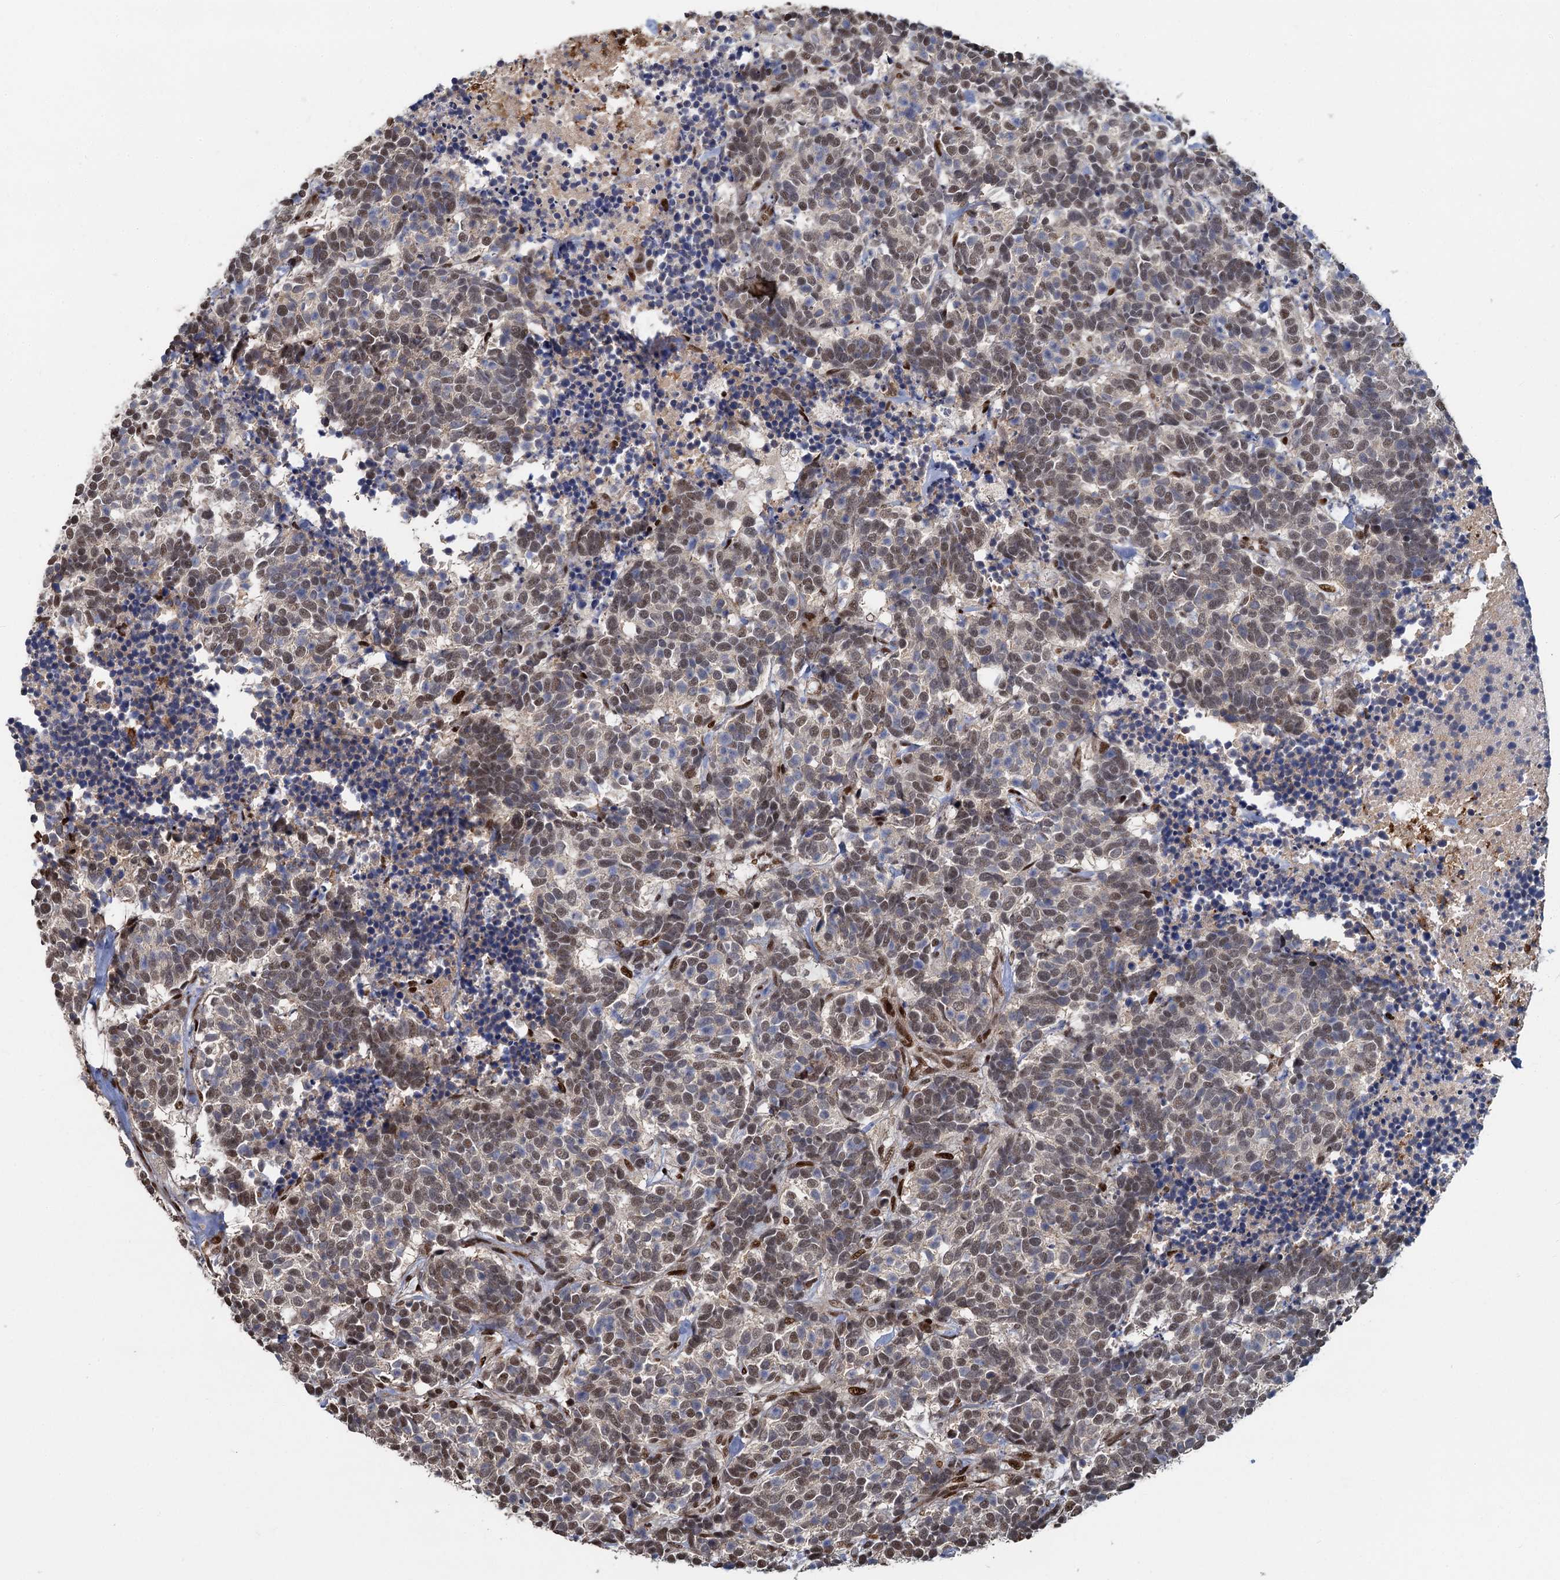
{"staining": {"intensity": "moderate", "quantity": ">75%", "location": "nuclear"}, "tissue": "carcinoid", "cell_type": "Tumor cells", "image_type": "cancer", "snomed": [{"axis": "morphology", "description": "Carcinoma, NOS"}, {"axis": "morphology", "description": "Carcinoid, malignant, NOS"}, {"axis": "topography", "description": "Urinary bladder"}], "caption": "Immunohistochemistry of carcinoma demonstrates medium levels of moderate nuclear expression in approximately >75% of tumor cells.", "gene": "ANKRD49", "patient": {"sex": "male", "age": 57}}